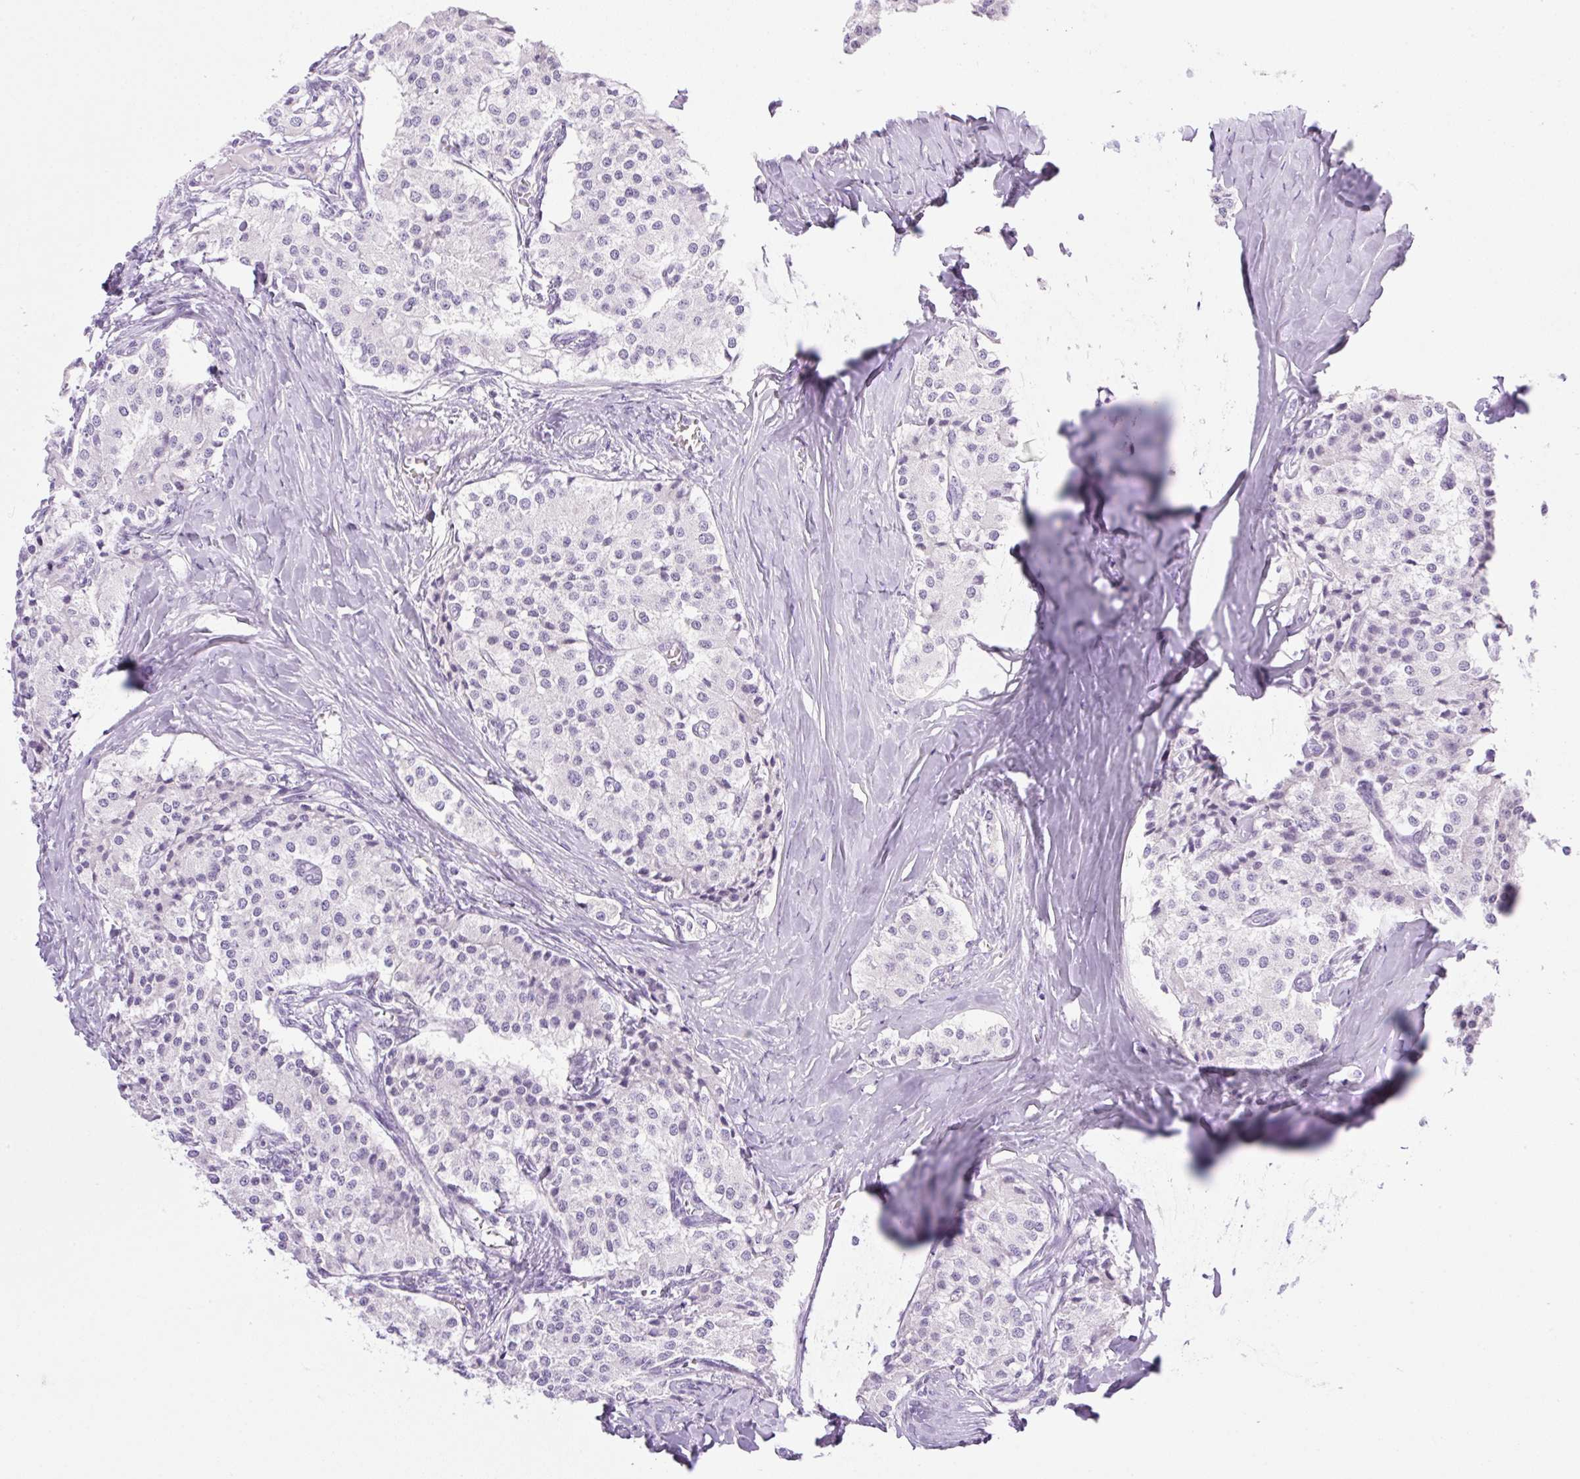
{"staining": {"intensity": "negative", "quantity": "none", "location": "none"}, "tissue": "carcinoid", "cell_type": "Tumor cells", "image_type": "cancer", "snomed": [{"axis": "morphology", "description": "Carcinoid, malignant, NOS"}, {"axis": "topography", "description": "Colon"}], "caption": "Protein analysis of carcinoid demonstrates no significant expression in tumor cells.", "gene": "SPRR4", "patient": {"sex": "female", "age": 52}}